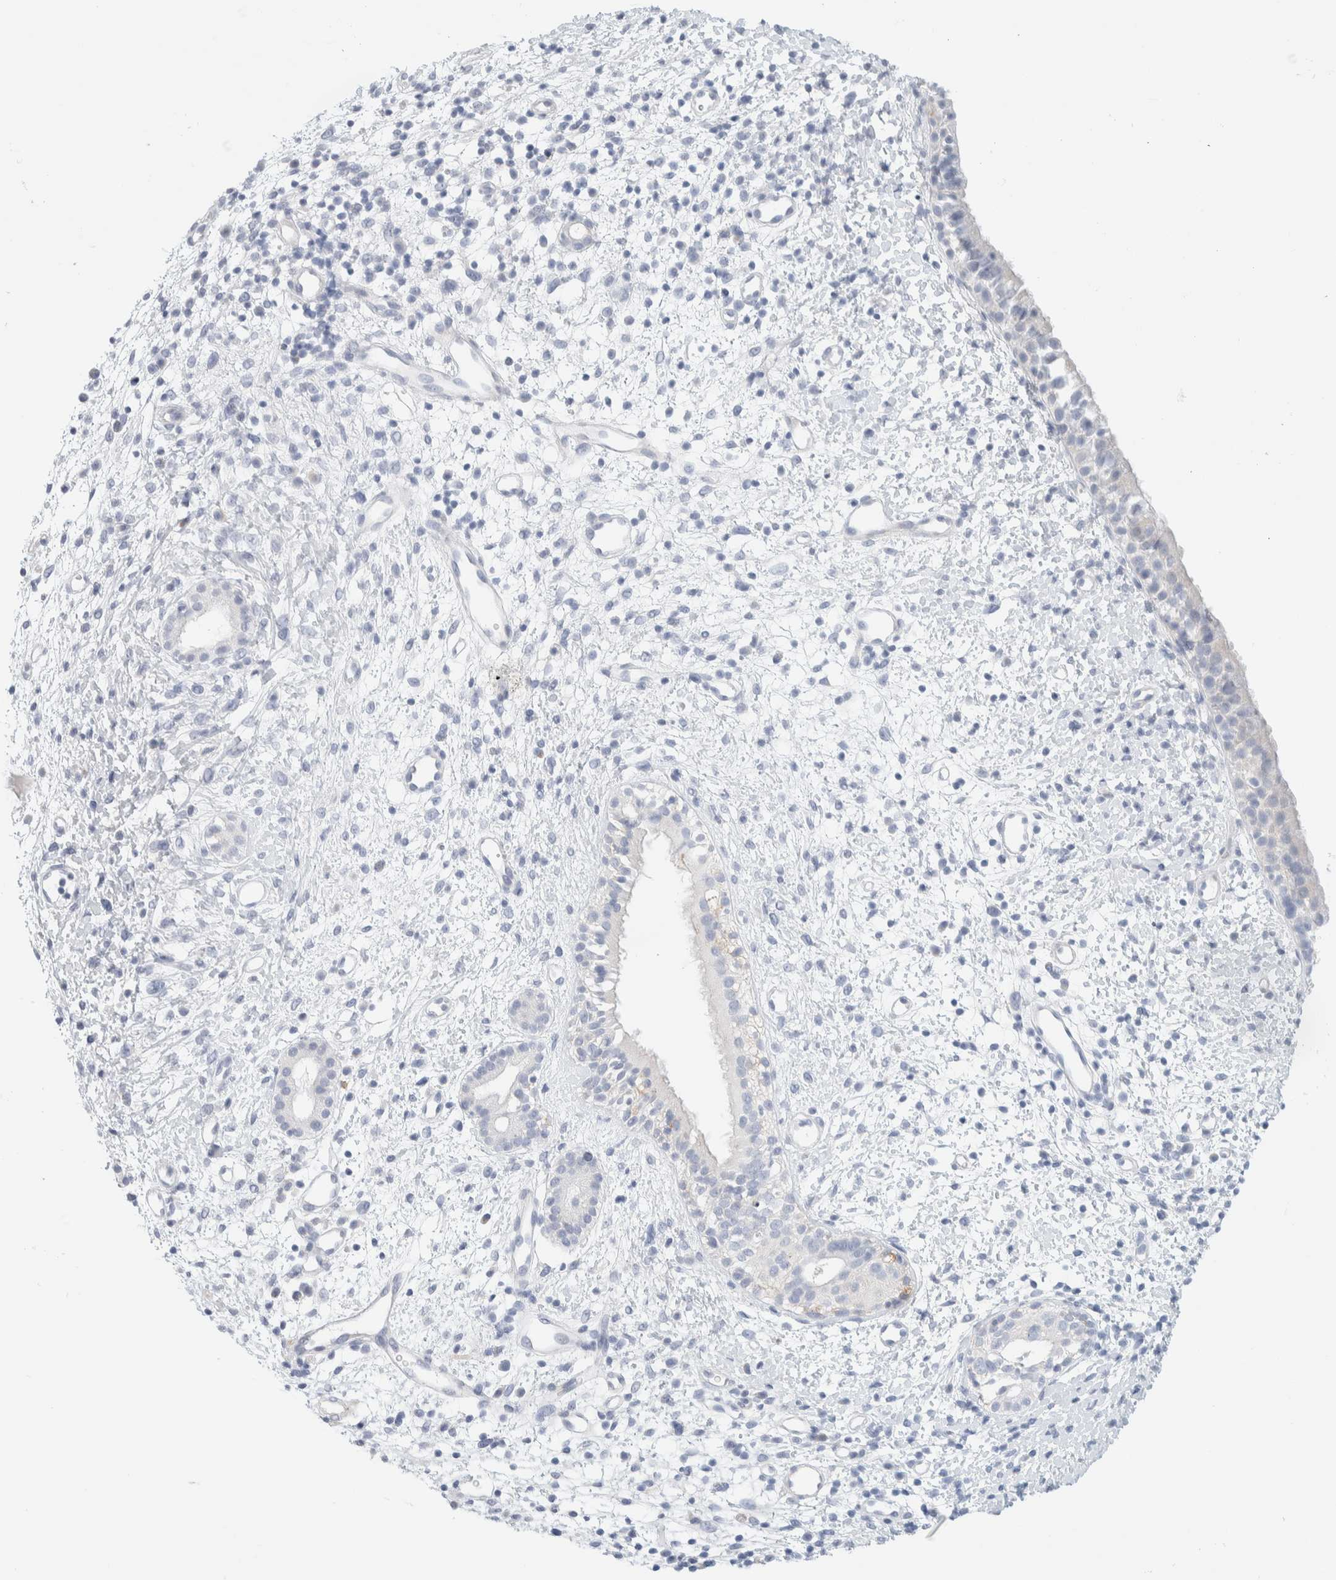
{"staining": {"intensity": "negative", "quantity": "none", "location": "none"}, "tissue": "nasopharynx", "cell_type": "Respiratory epithelial cells", "image_type": "normal", "snomed": [{"axis": "morphology", "description": "Normal tissue, NOS"}, {"axis": "topography", "description": "Nasopharynx"}], "caption": "The micrograph reveals no significant staining in respiratory epithelial cells of nasopharynx.", "gene": "ATCAY", "patient": {"sex": "male", "age": 22}}